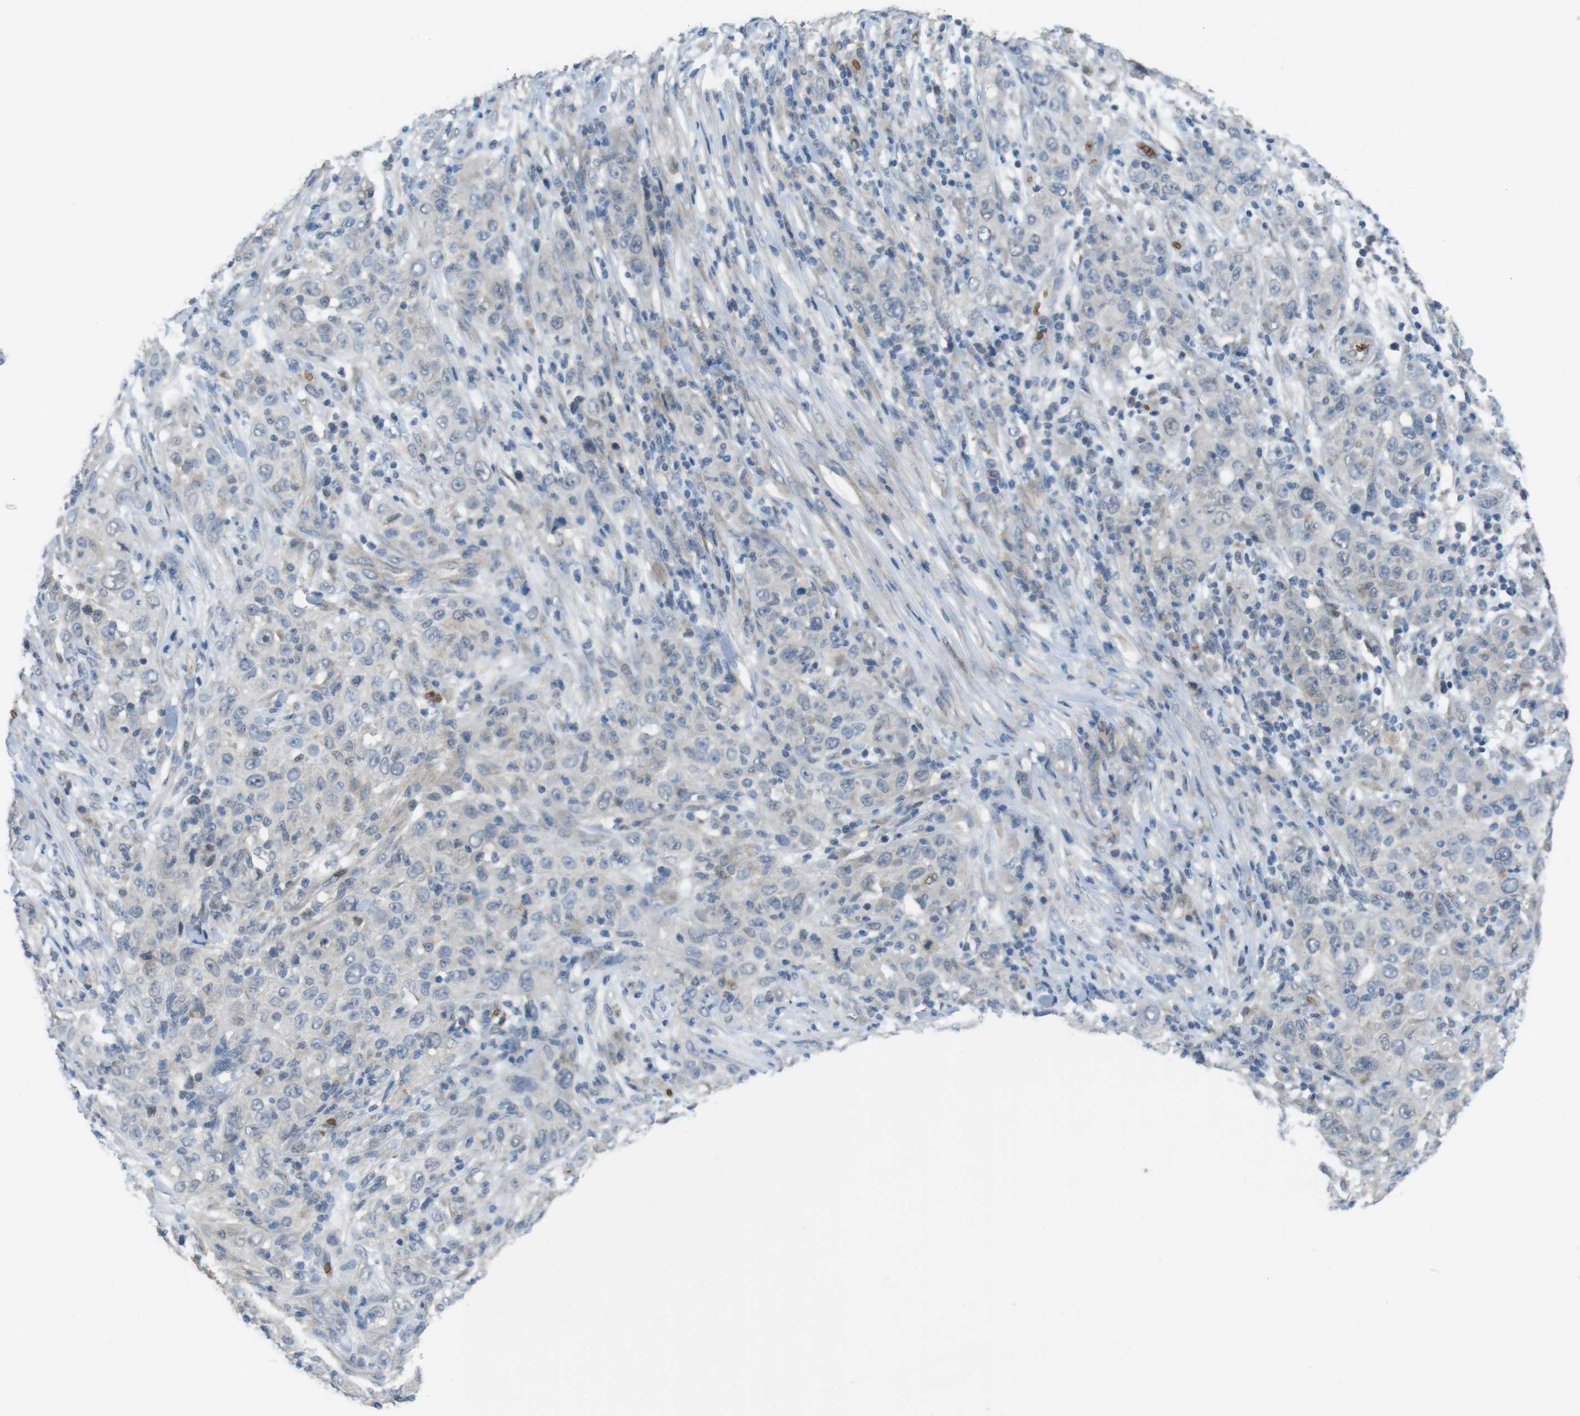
{"staining": {"intensity": "negative", "quantity": "none", "location": "none"}, "tissue": "skin cancer", "cell_type": "Tumor cells", "image_type": "cancer", "snomed": [{"axis": "morphology", "description": "Squamous cell carcinoma, NOS"}, {"axis": "topography", "description": "Skin"}], "caption": "An immunohistochemistry (IHC) photomicrograph of skin cancer is shown. There is no staining in tumor cells of skin cancer.", "gene": "GYPA", "patient": {"sex": "female", "age": 88}}